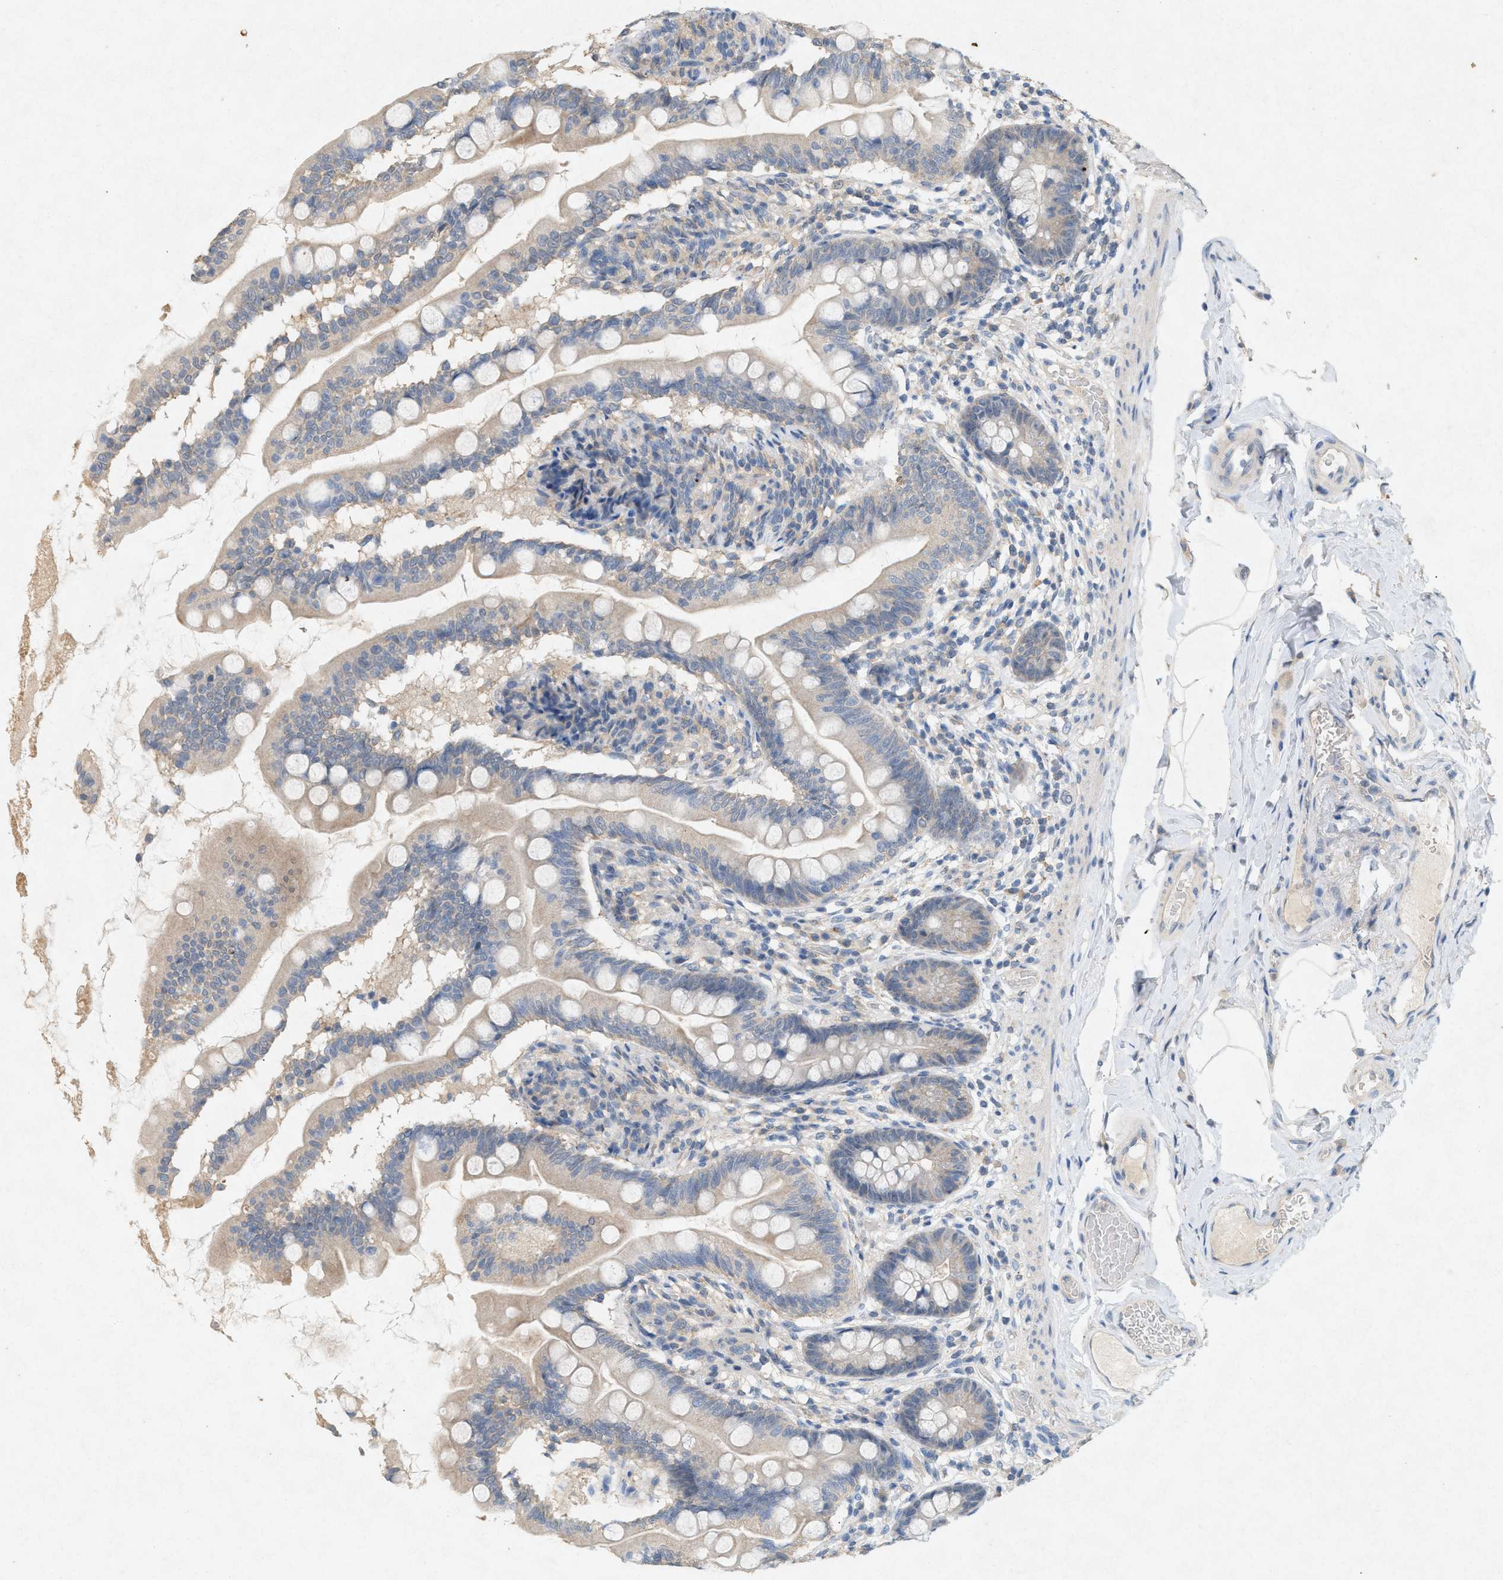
{"staining": {"intensity": "weak", "quantity": "25%-75%", "location": "cytoplasmic/membranous"}, "tissue": "small intestine", "cell_type": "Glandular cells", "image_type": "normal", "snomed": [{"axis": "morphology", "description": "Normal tissue, NOS"}, {"axis": "topography", "description": "Small intestine"}], "caption": "Glandular cells display low levels of weak cytoplasmic/membranous staining in about 25%-75% of cells in benign small intestine.", "gene": "DCAF7", "patient": {"sex": "female", "age": 56}}